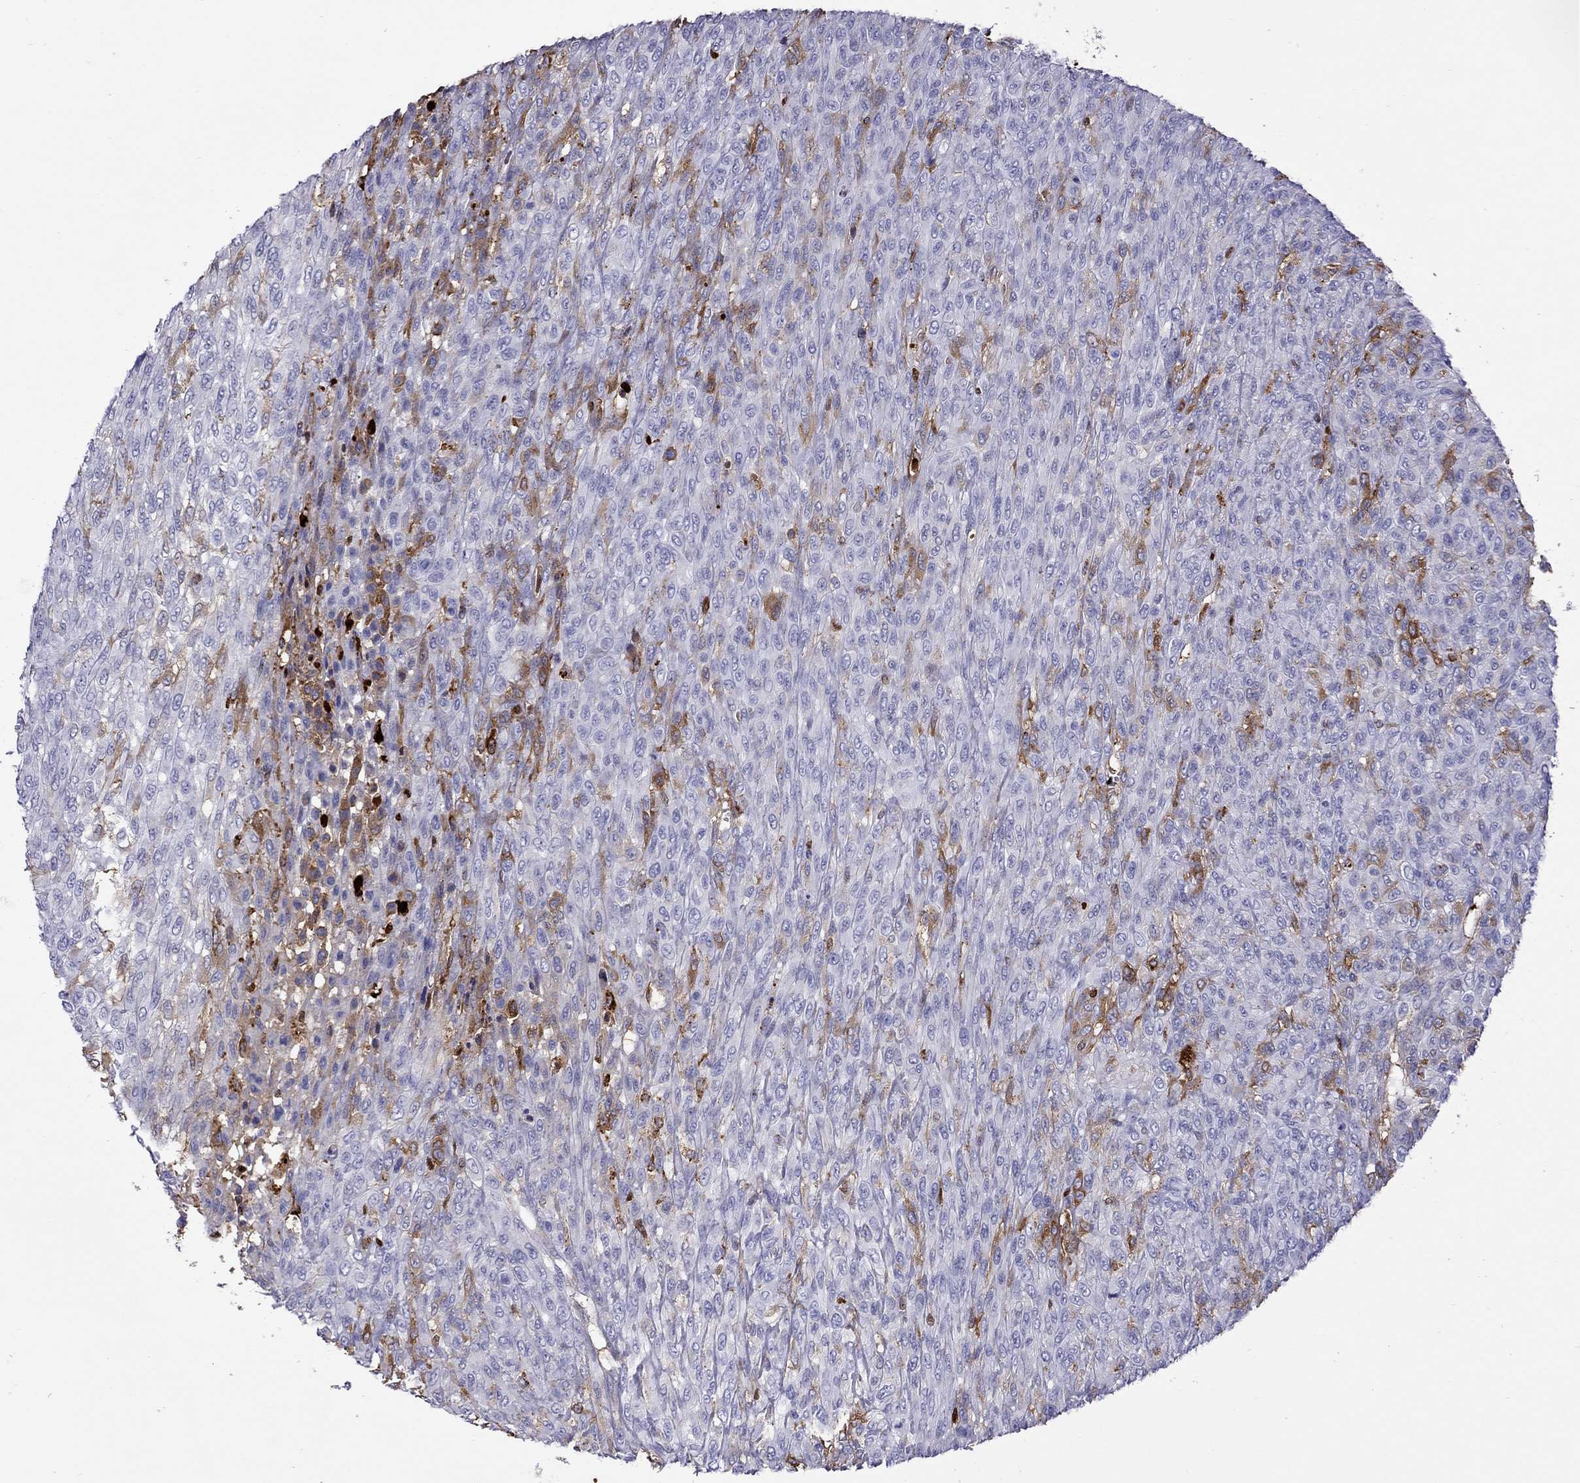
{"staining": {"intensity": "moderate", "quantity": "<25%", "location": "cytoplasmic/membranous"}, "tissue": "renal cancer", "cell_type": "Tumor cells", "image_type": "cancer", "snomed": [{"axis": "morphology", "description": "Adenocarcinoma, NOS"}, {"axis": "topography", "description": "Kidney"}], "caption": "IHC image of neoplastic tissue: human adenocarcinoma (renal) stained using immunohistochemistry (IHC) shows low levels of moderate protein expression localized specifically in the cytoplasmic/membranous of tumor cells, appearing as a cytoplasmic/membranous brown color.", "gene": "SERPINA3", "patient": {"sex": "male", "age": 58}}